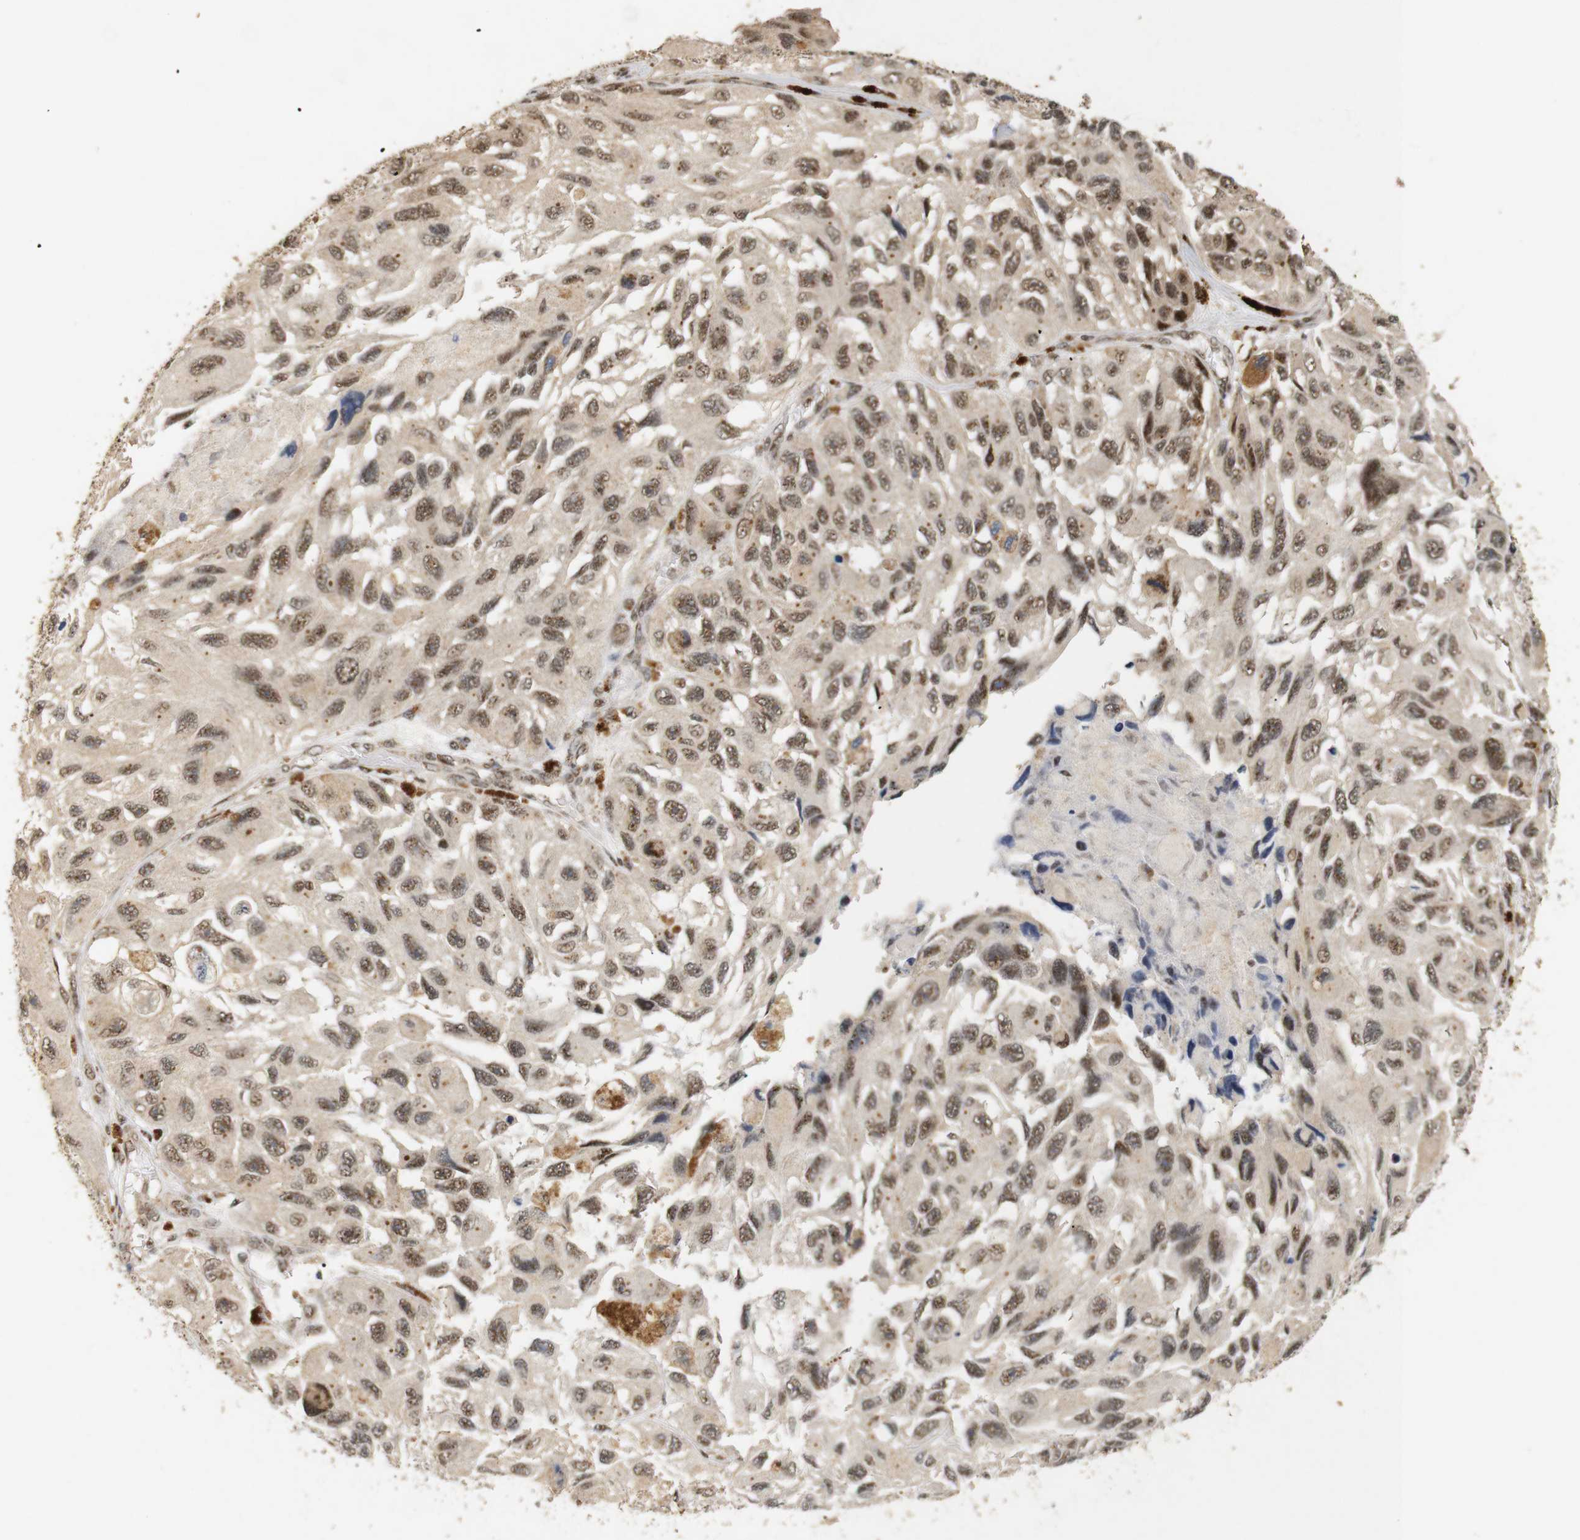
{"staining": {"intensity": "moderate", "quantity": ">75%", "location": "cytoplasmic/membranous,nuclear"}, "tissue": "melanoma", "cell_type": "Tumor cells", "image_type": "cancer", "snomed": [{"axis": "morphology", "description": "Malignant melanoma, NOS"}, {"axis": "topography", "description": "Skin"}], "caption": "High-magnification brightfield microscopy of melanoma stained with DAB (3,3'-diaminobenzidine) (brown) and counterstained with hematoxylin (blue). tumor cells exhibit moderate cytoplasmic/membranous and nuclear positivity is present in about>75% of cells.", "gene": "PYM1", "patient": {"sex": "female", "age": 73}}